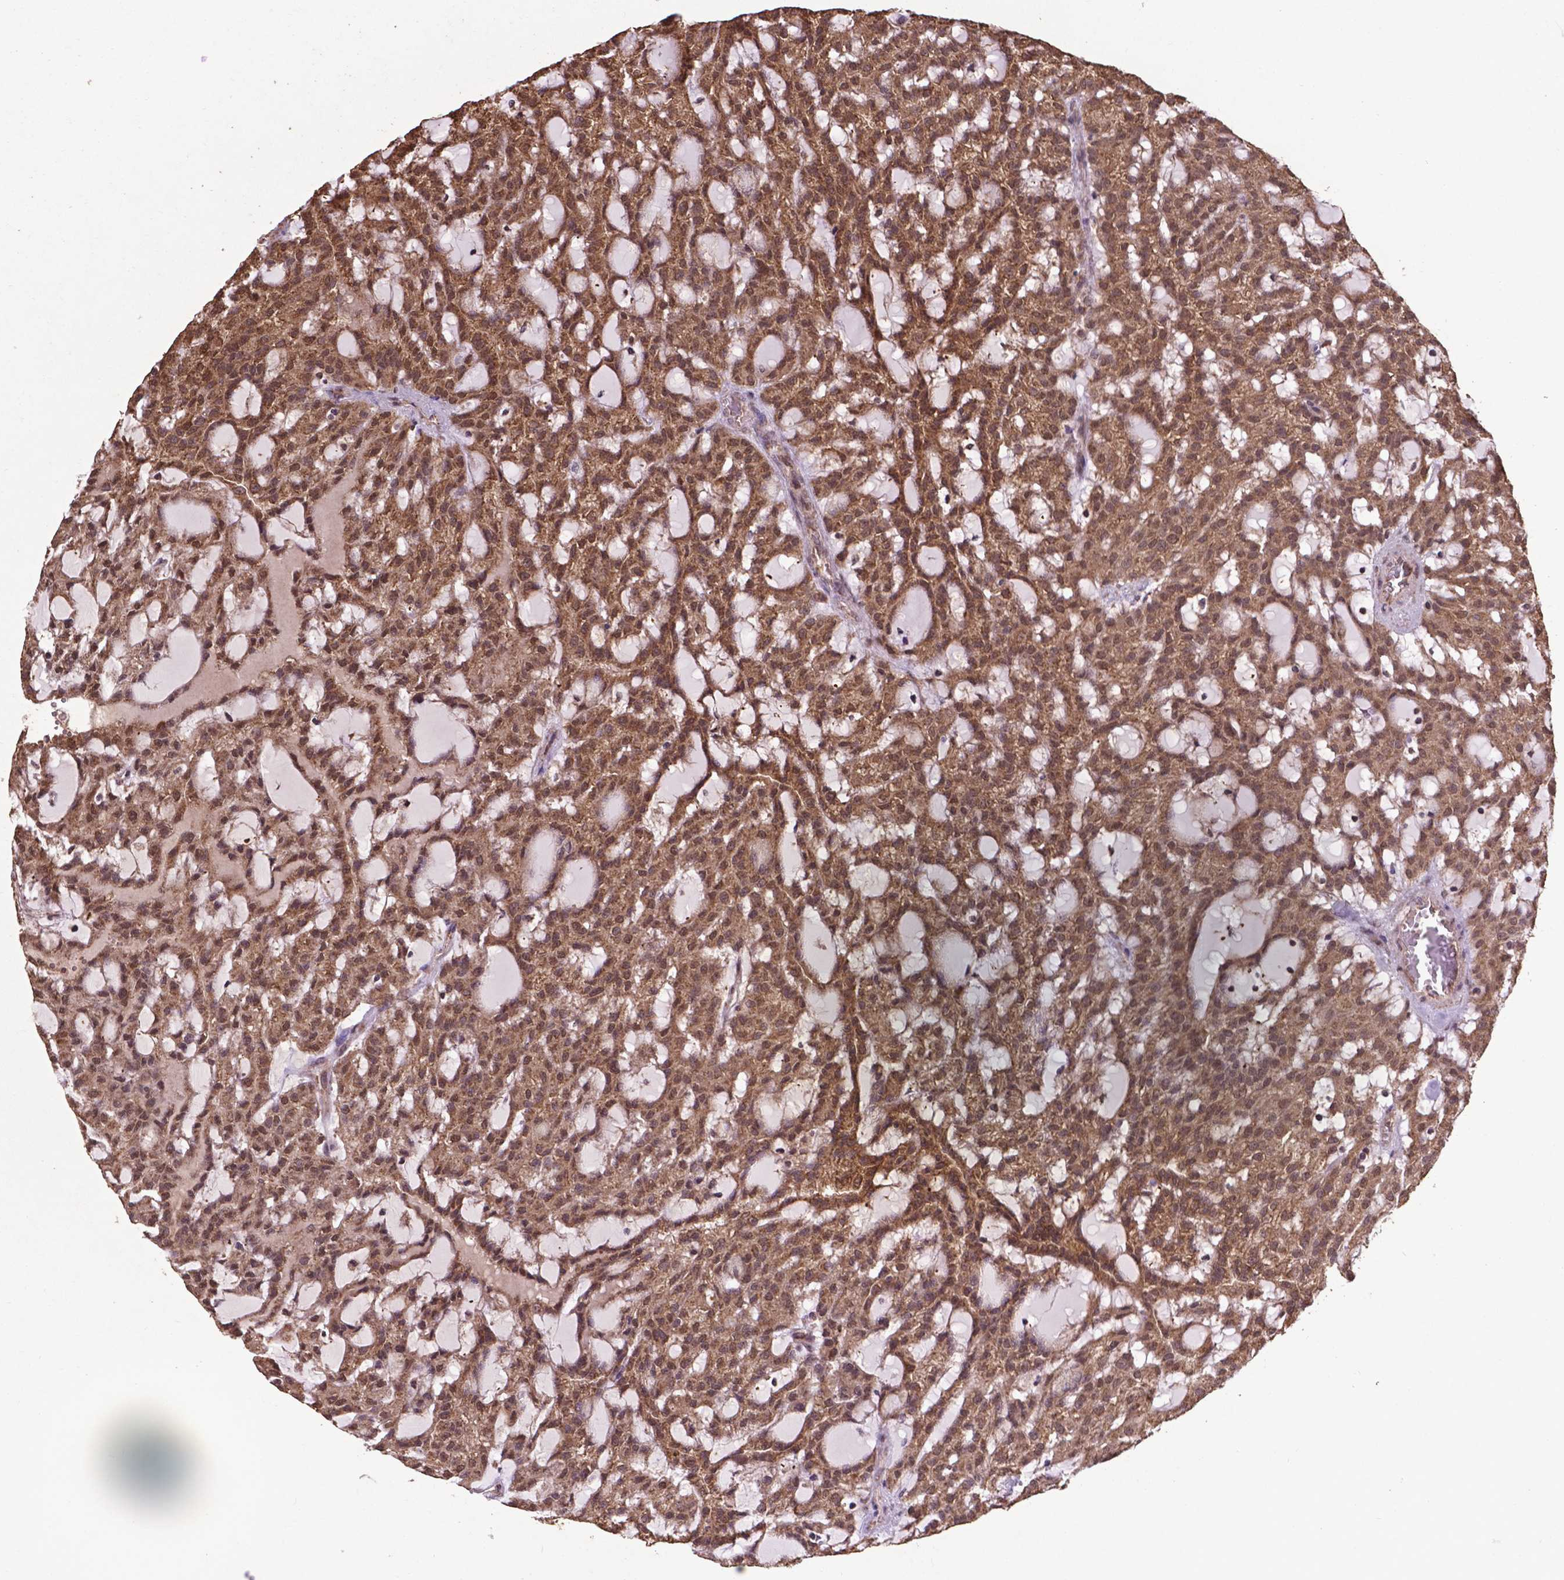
{"staining": {"intensity": "moderate", "quantity": ">75%", "location": "cytoplasmic/membranous,nuclear"}, "tissue": "renal cancer", "cell_type": "Tumor cells", "image_type": "cancer", "snomed": [{"axis": "morphology", "description": "Adenocarcinoma, NOS"}, {"axis": "topography", "description": "Kidney"}], "caption": "Protein expression analysis of human renal adenocarcinoma reveals moderate cytoplasmic/membranous and nuclear staining in approximately >75% of tumor cells. The protein of interest is shown in brown color, while the nuclei are stained blue.", "gene": "DCAF1", "patient": {"sex": "male", "age": 63}}